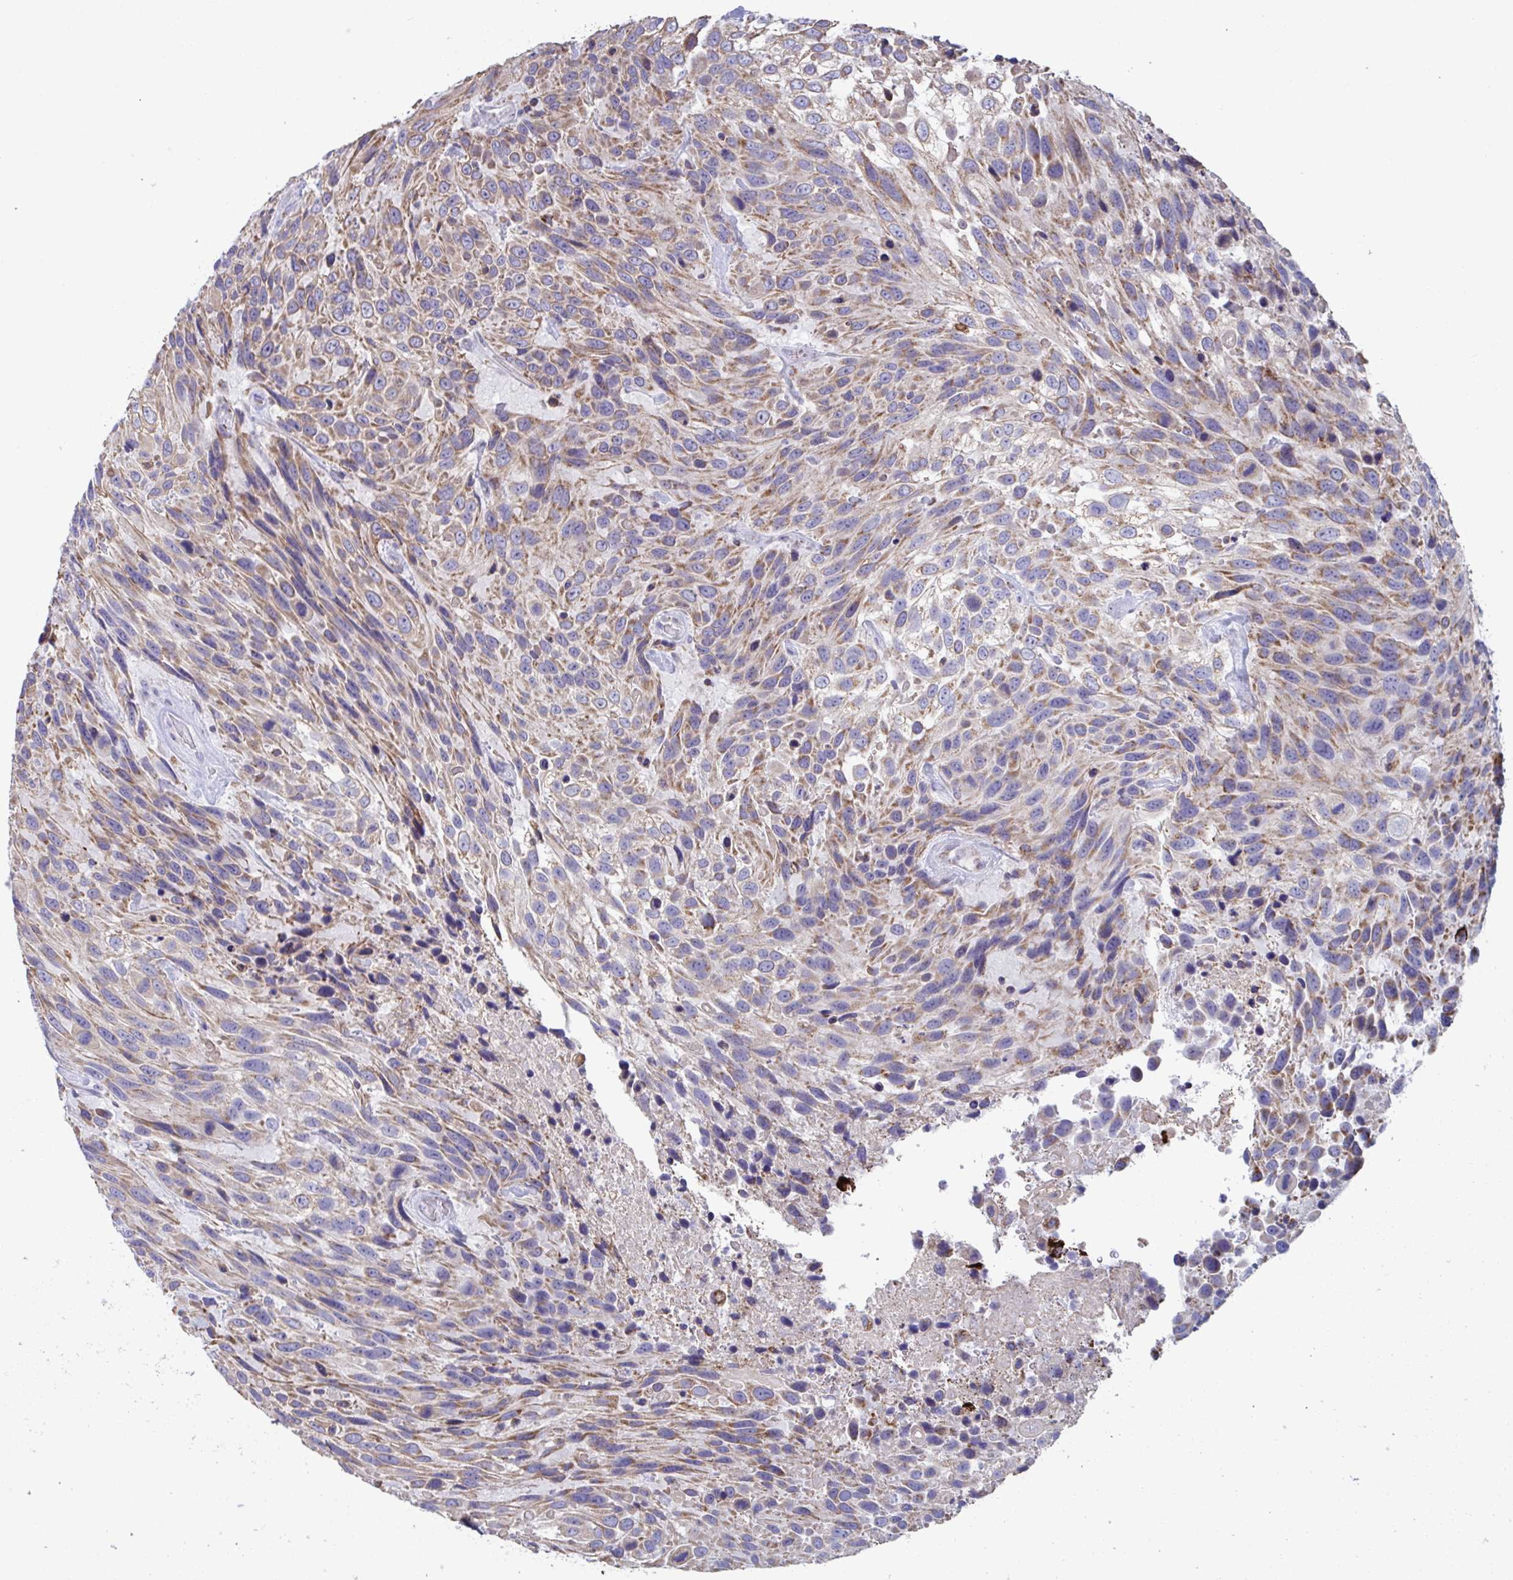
{"staining": {"intensity": "moderate", "quantity": ">75%", "location": "cytoplasmic/membranous"}, "tissue": "urothelial cancer", "cell_type": "Tumor cells", "image_type": "cancer", "snomed": [{"axis": "morphology", "description": "Urothelial carcinoma, High grade"}, {"axis": "topography", "description": "Urinary bladder"}], "caption": "This is a histology image of immunohistochemistry staining of urothelial cancer, which shows moderate expression in the cytoplasmic/membranous of tumor cells.", "gene": "BCAT2", "patient": {"sex": "female", "age": 70}}